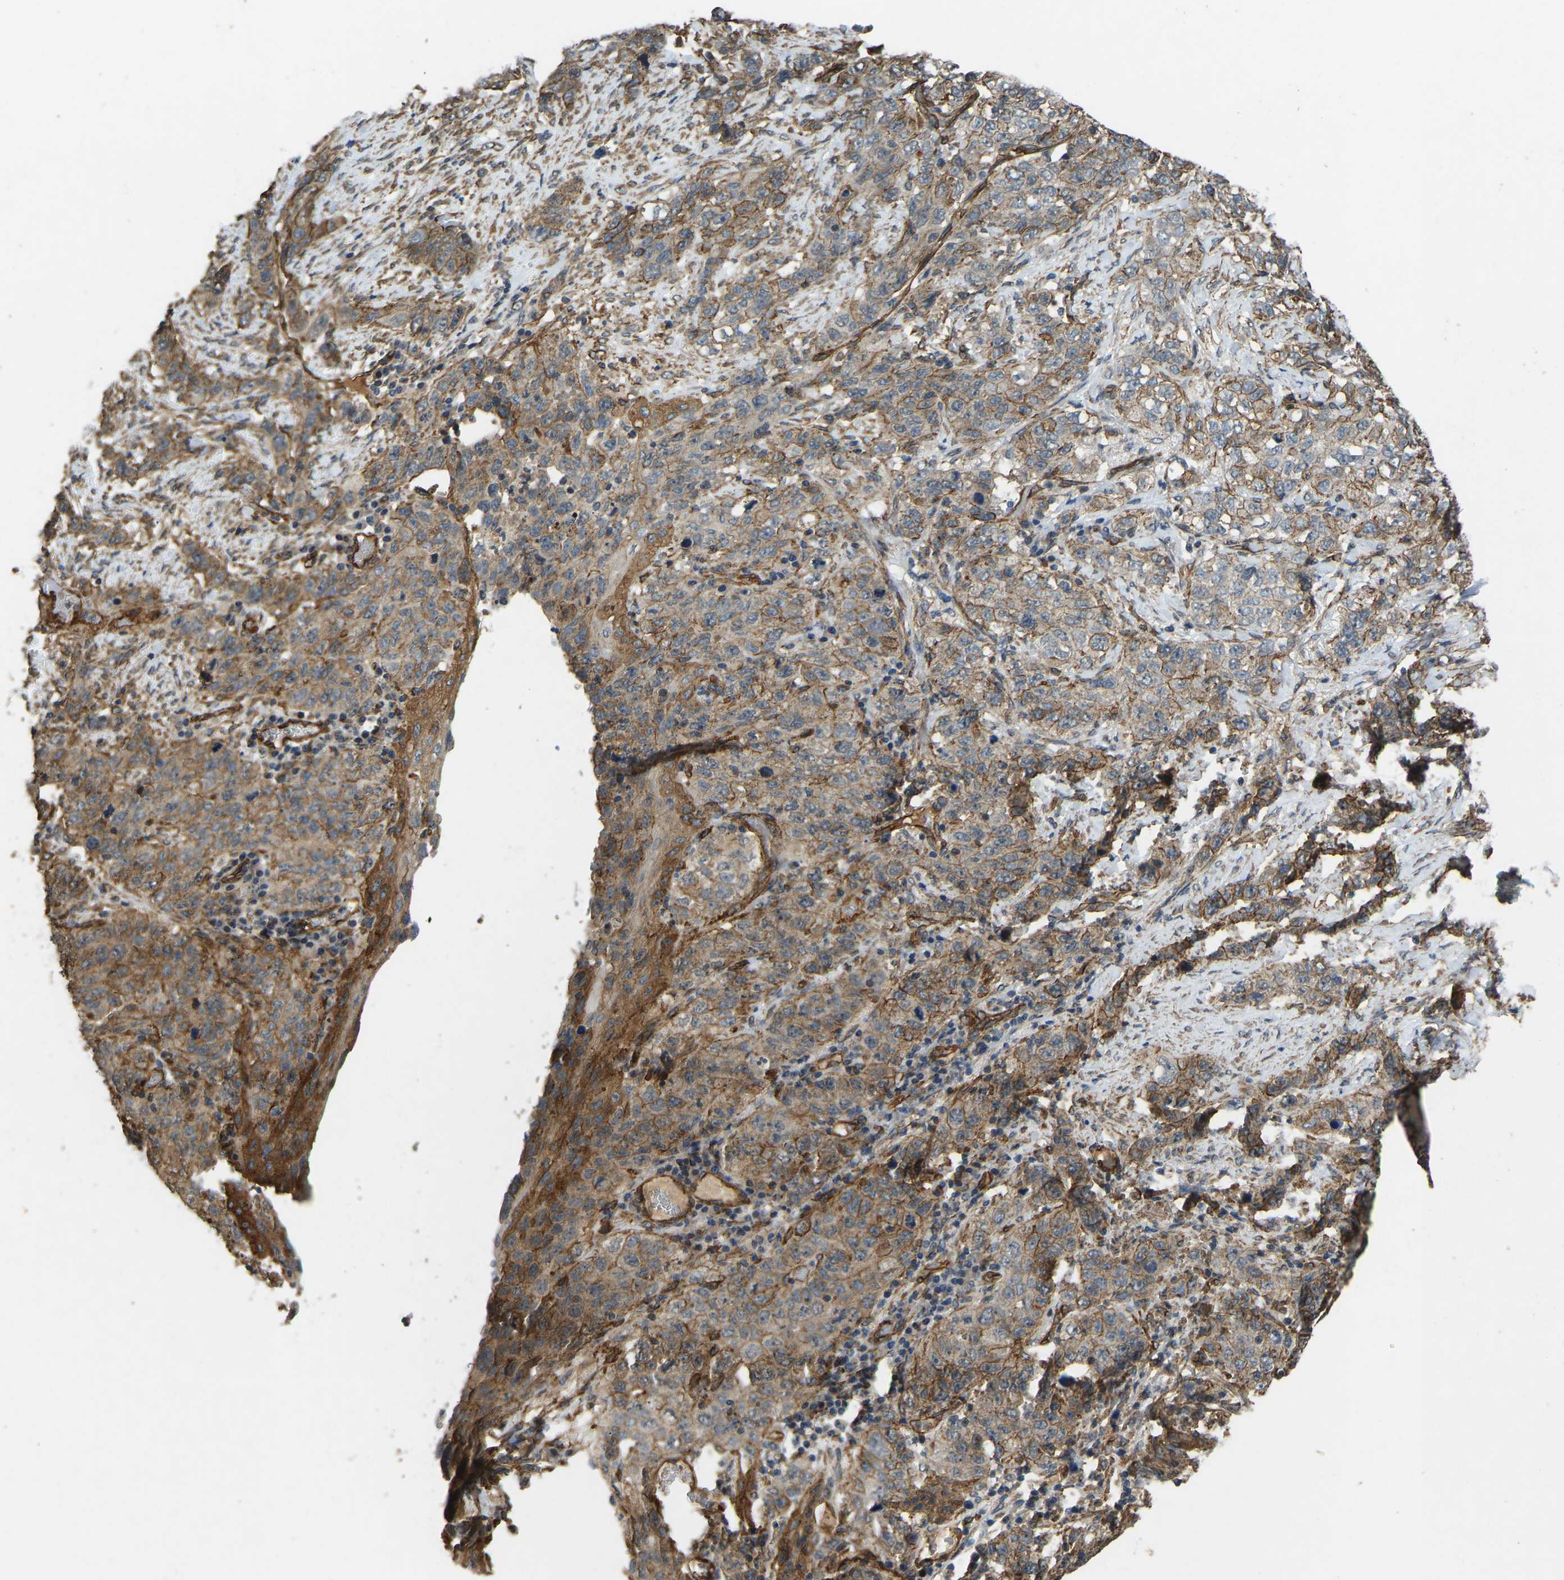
{"staining": {"intensity": "moderate", "quantity": ">75%", "location": "cytoplasmic/membranous"}, "tissue": "stomach cancer", "cell_type": "Tumor cells", "image_type": "cancer", "snomed": [{"axis": "morphology", "description": "Adenocarcinoma, NOS"}, {"axis": "topography", "description": "Stomach"}], "caption": "Immunohistochemical staining of human stomach cancer (adenocarcinoma) displays medium levels of moderate cytoplasmic/membranous expression in about >75% of tumor cells.", "gene": "NMB", "patient": {"sex": "male", "age": 48}}